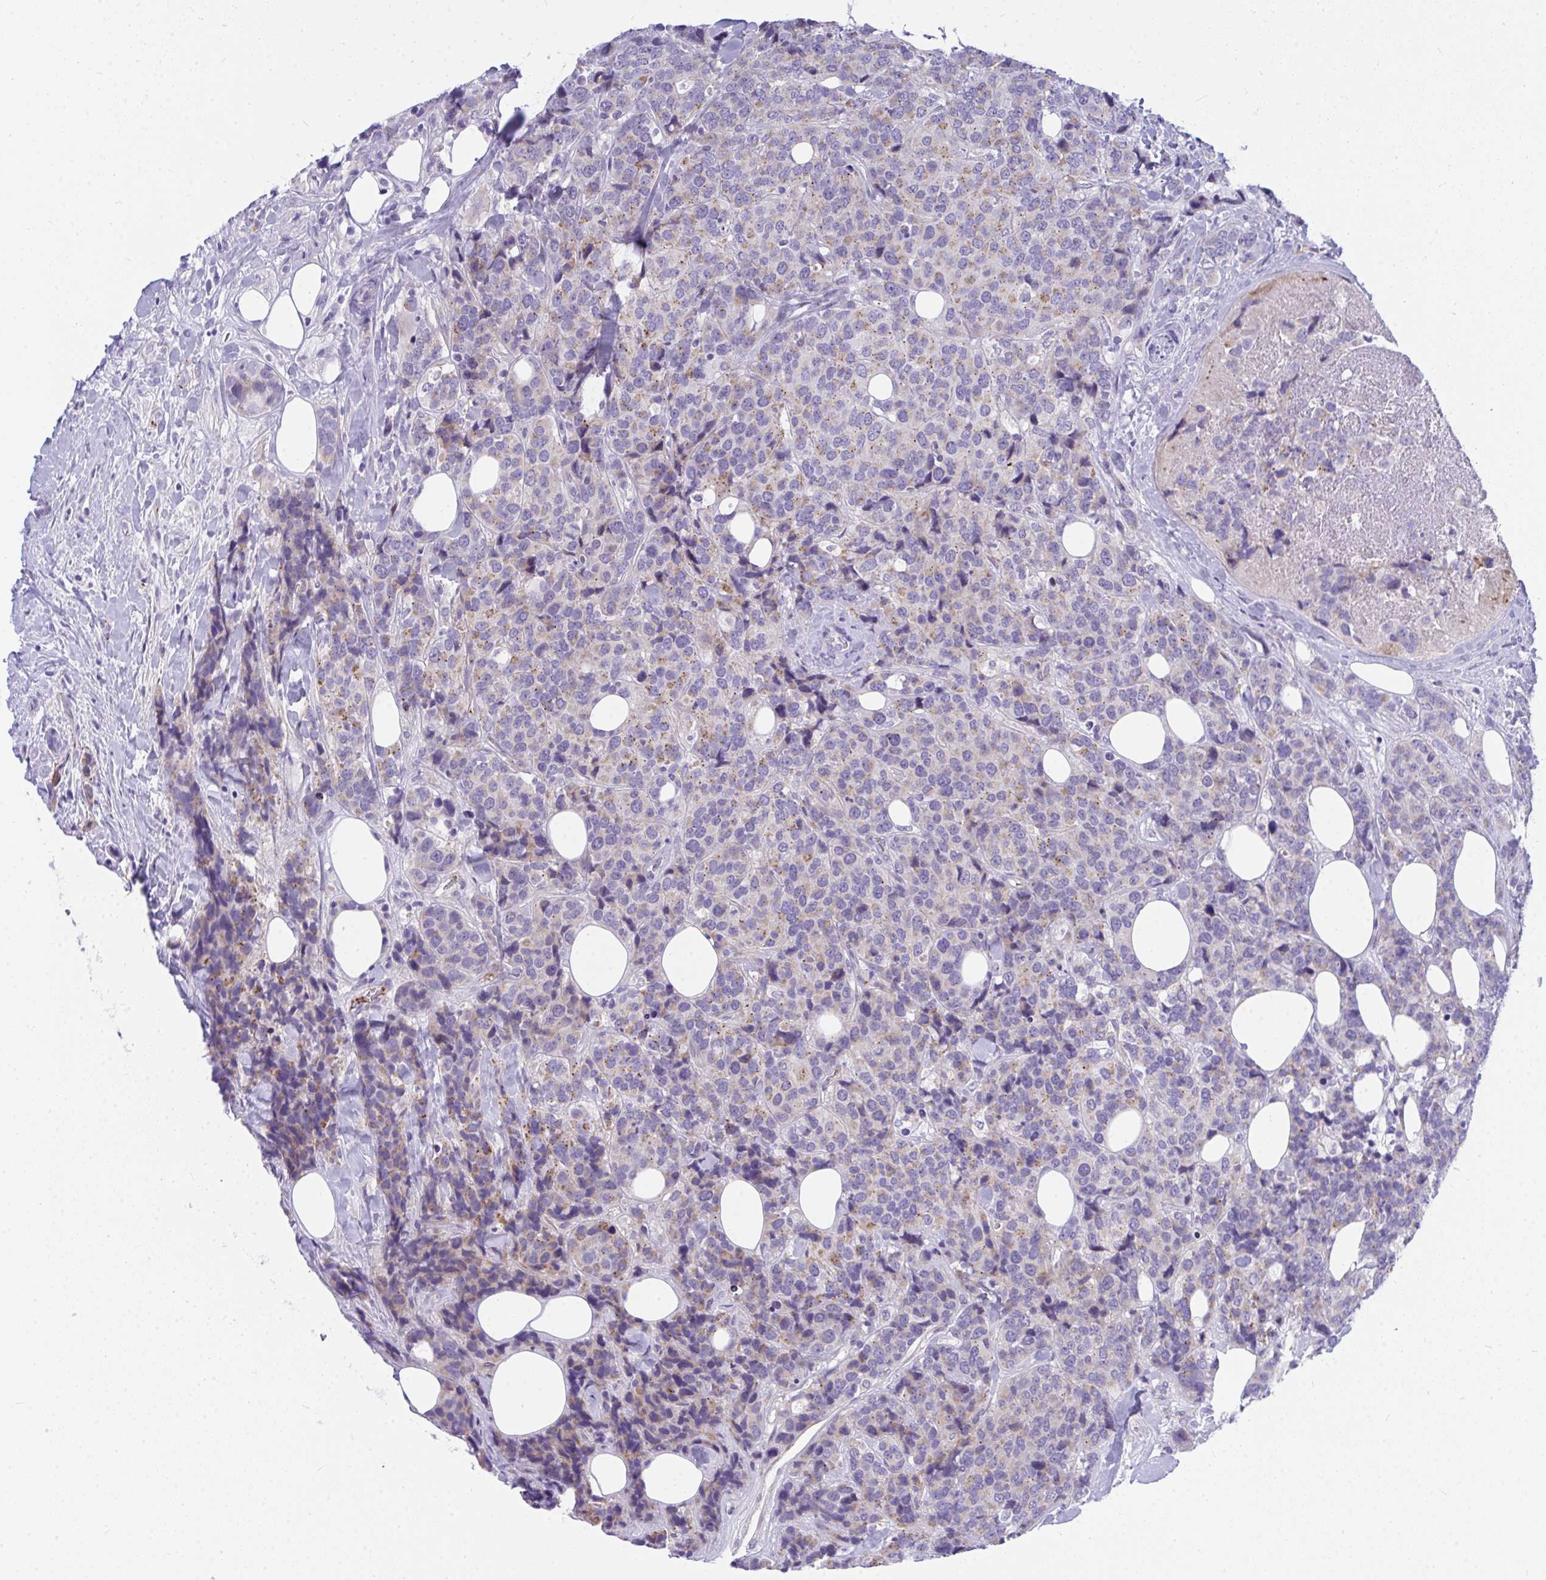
{"staining": {"intensity": "moderate", "quantity": "25%-75%", "location": "cytoplasmic/membranous"}, "tissue": "breast cancer", "cell_type": "Tumor cells", "image_type": "cancer", "snomed": [{"axis": "morphology", "description": "Lobular carcinoma"}, {"axis": "topography", "description": "Breast"}], "caption": "Immunohistochemical staining of breast cancer (lobular carcinoma) displays medium levels of moderate cytoplasmic/membranous protein expression in approximately 25%-75% of tumor cells. The protein is shown in brown color, while the nuclei are stained blue.", "gene": "TSBP1", "patient": {"sex": "female", "age": 59}}